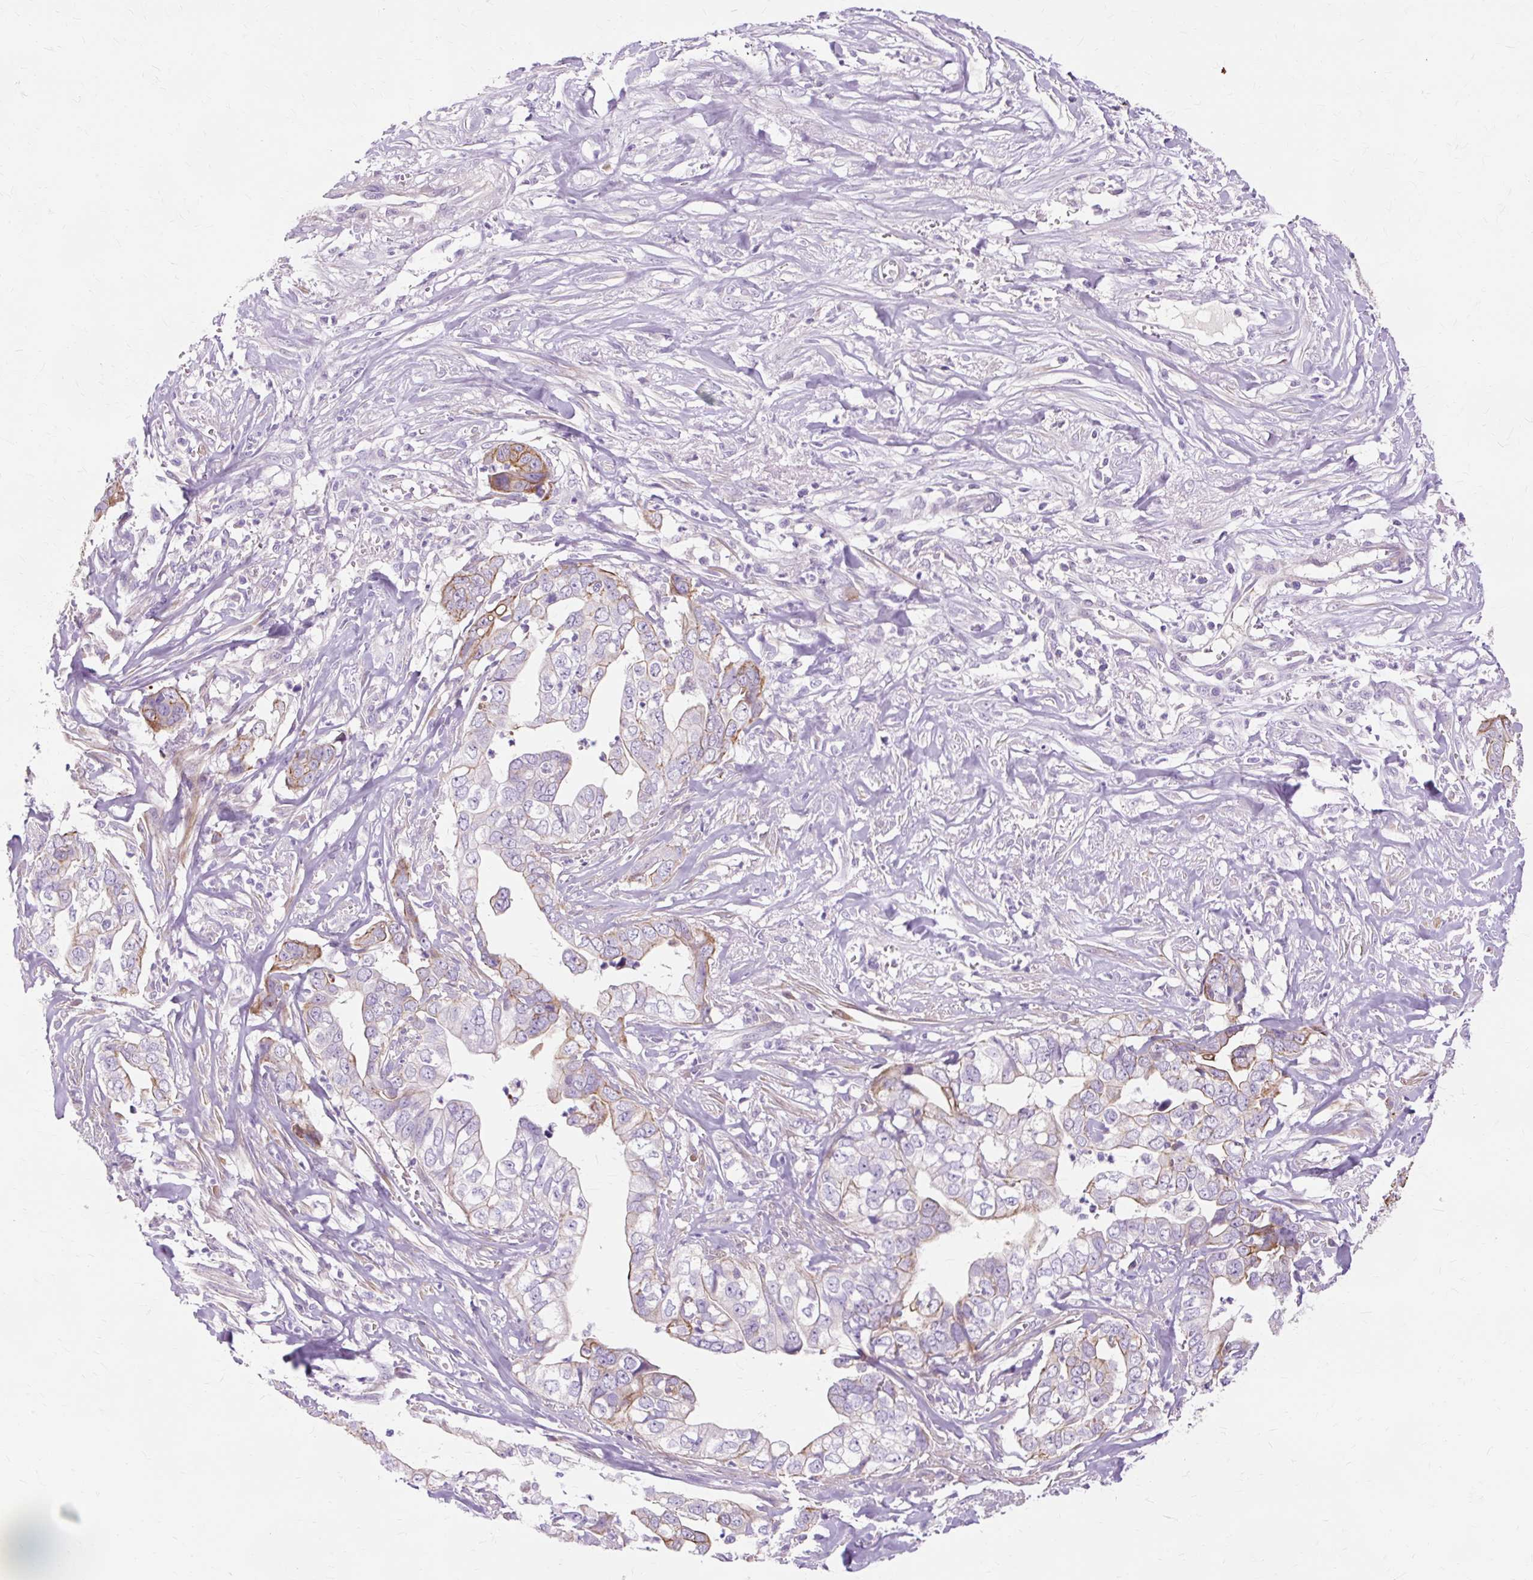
{"staining": {"intensity": "moderate", "quantity": "<25%", "location": "cytoplasmic/membranous"}, "tissue": "liver cancer", "cell_type": "Tumor cells", "image_type": "cancer", "snomed": [{"axis": "morphology", "description": "Cholangiocarcinoma"}, {"axis": "topography", "description": "Liver"}], "caption": "An IHC image of tumor tissue is shown. Protein staining in brown highlights moderate cytoplasmic/membranous positivity in liver cancer within tumor cells.", "gene": "DCTN4", "patient": {"sex": "female", "age": 79}}